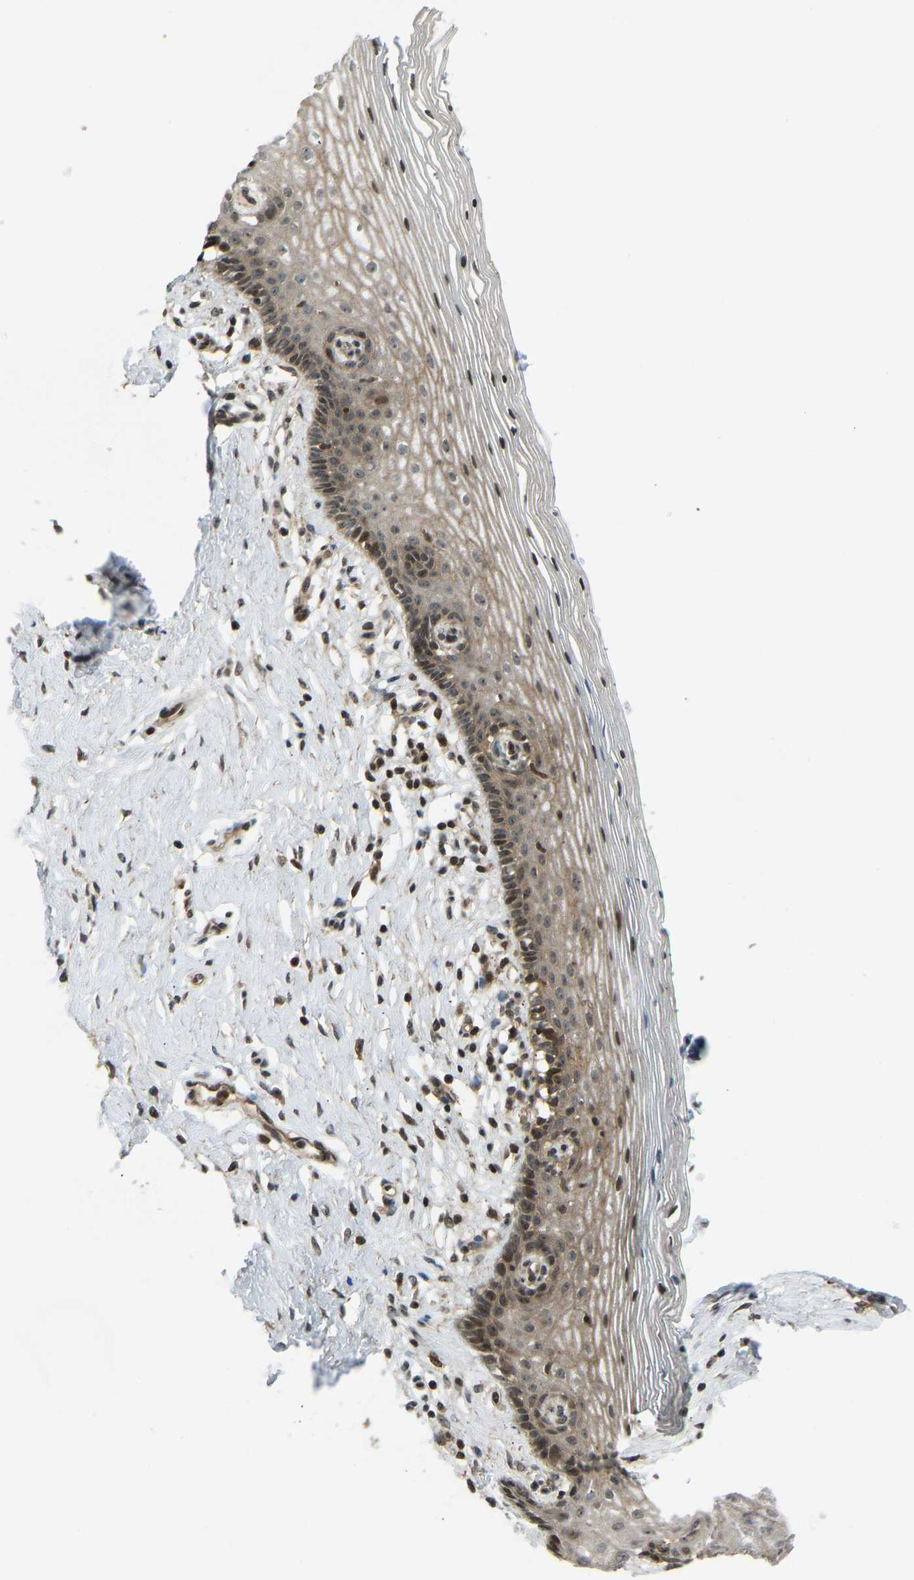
{"staining": {"intensity": "moderate", "quantity": ">75%", "location": "cytoplasmic/membranous,nuclear"}, "tissue": "vagina", "cell_type": "Squamous epithelial cells", "image_type": "normal", "snomed": [{"axis": "morphology", "description": "Normal tissue, NOS"}, {"axis": "topography", "description": "Vagina"}], "caption": "Normal vagina was stained to show a protein in brown. There is medium levels of moderate cytoplasmic/membranous,nuclear staining in about >75% of squamous epithelial cells.", "gene": "SVOPL", "patient": {"sex": "female", "age": 32}}